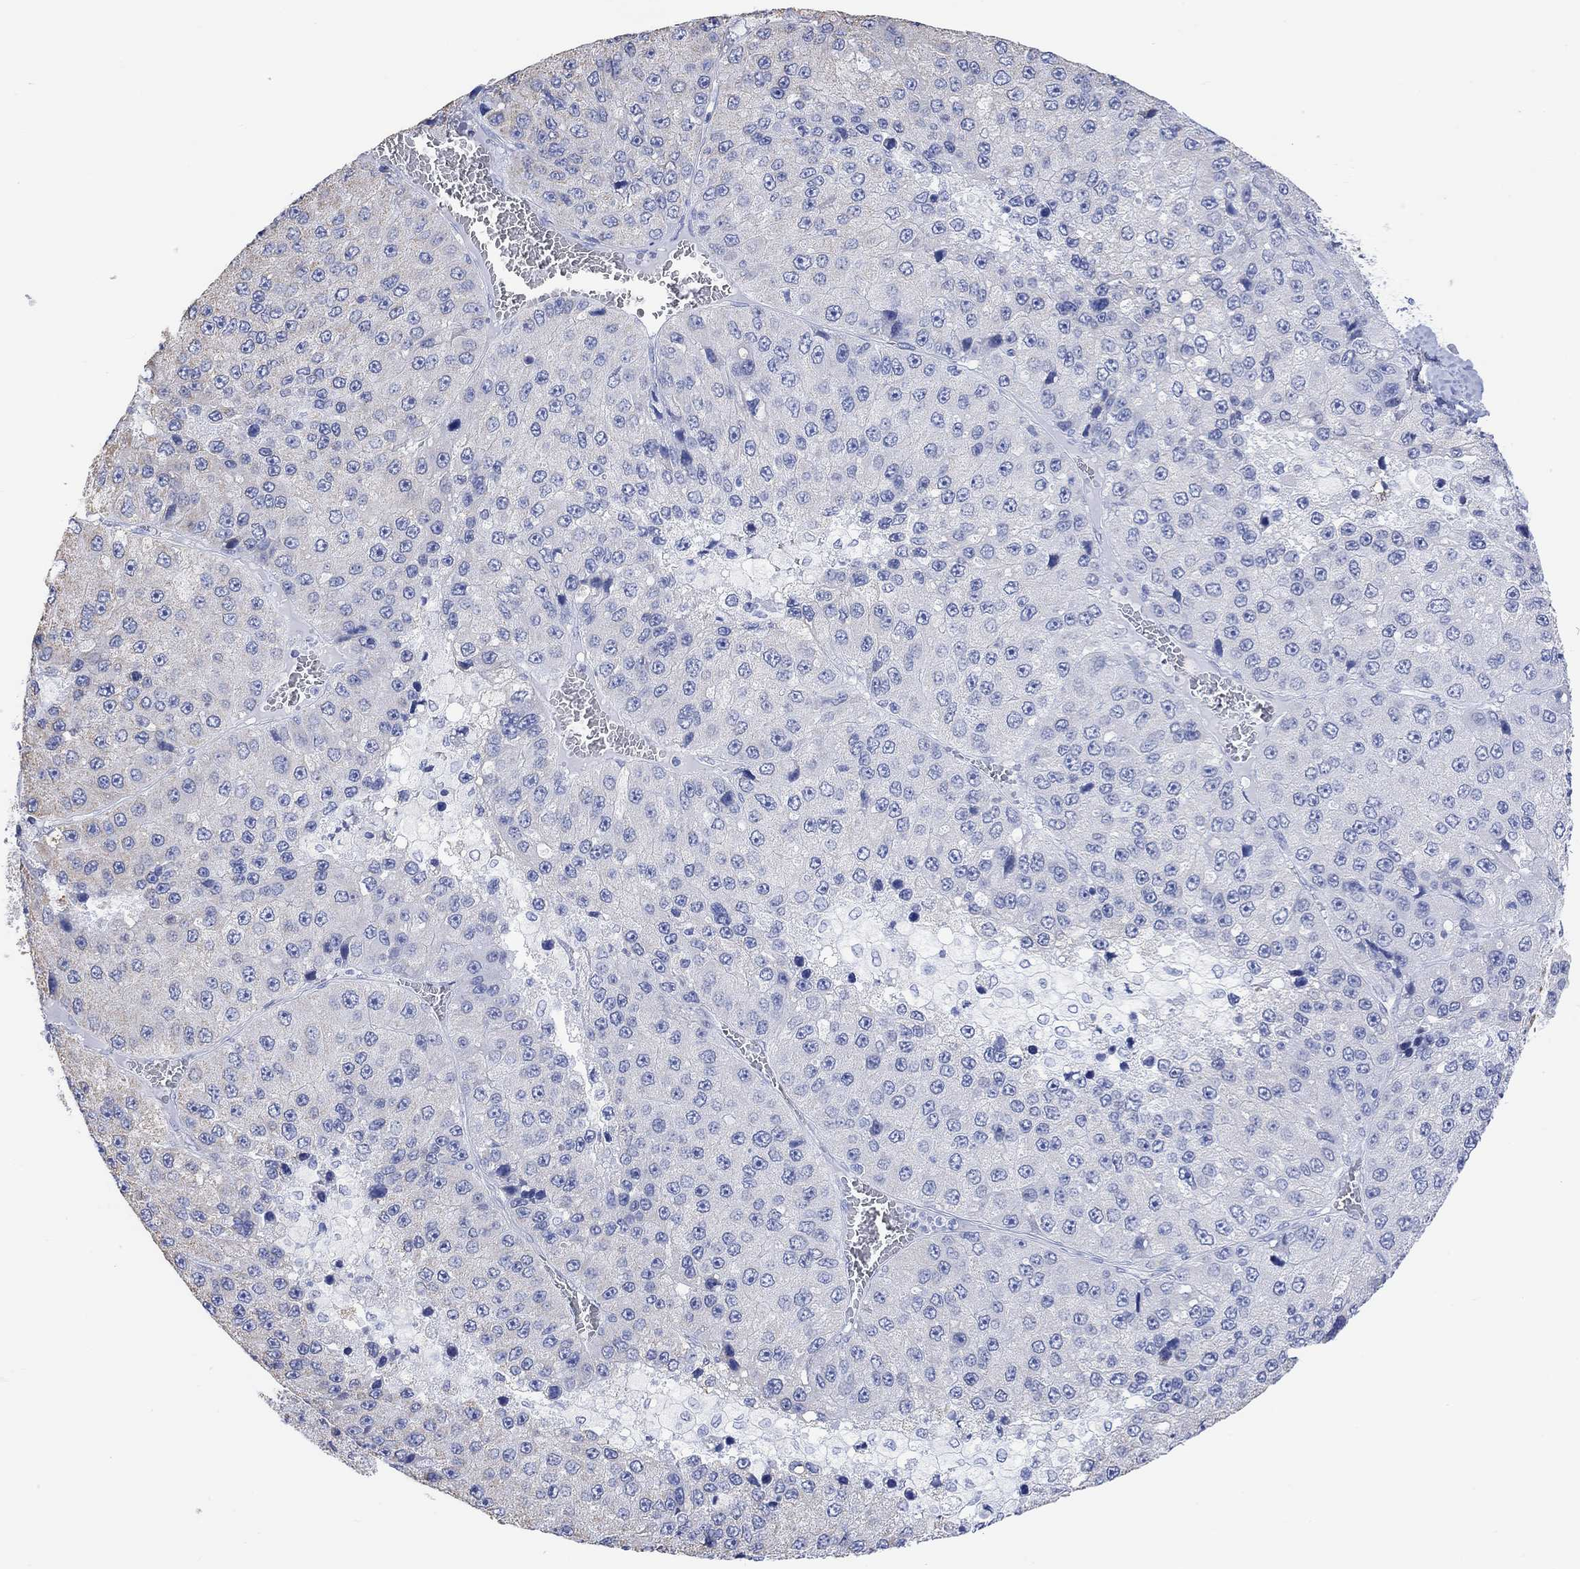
{"staining": {"intensity": "negative", "quantity": "none", "location": "none"}, "tissue": "liver cancer", "cell_type": "Tumor cells", "image_type": "cancer", "snomed": [{"axis": "morphology", "description": "Carcinoma, Hepatocellular, NOS"}, {"axis": "topography", "description": "Liver"}], "caption": "DAB (3,3'-diaminobenzidine) immunohistochemical staining of human hepatocellular carcinoma (liver) reveals no significant staining in tumor cells. (DAB immunohistochemistry, high magnification).", "gene": "SYT12", "patient": {"sex": "female", "age": 73}}